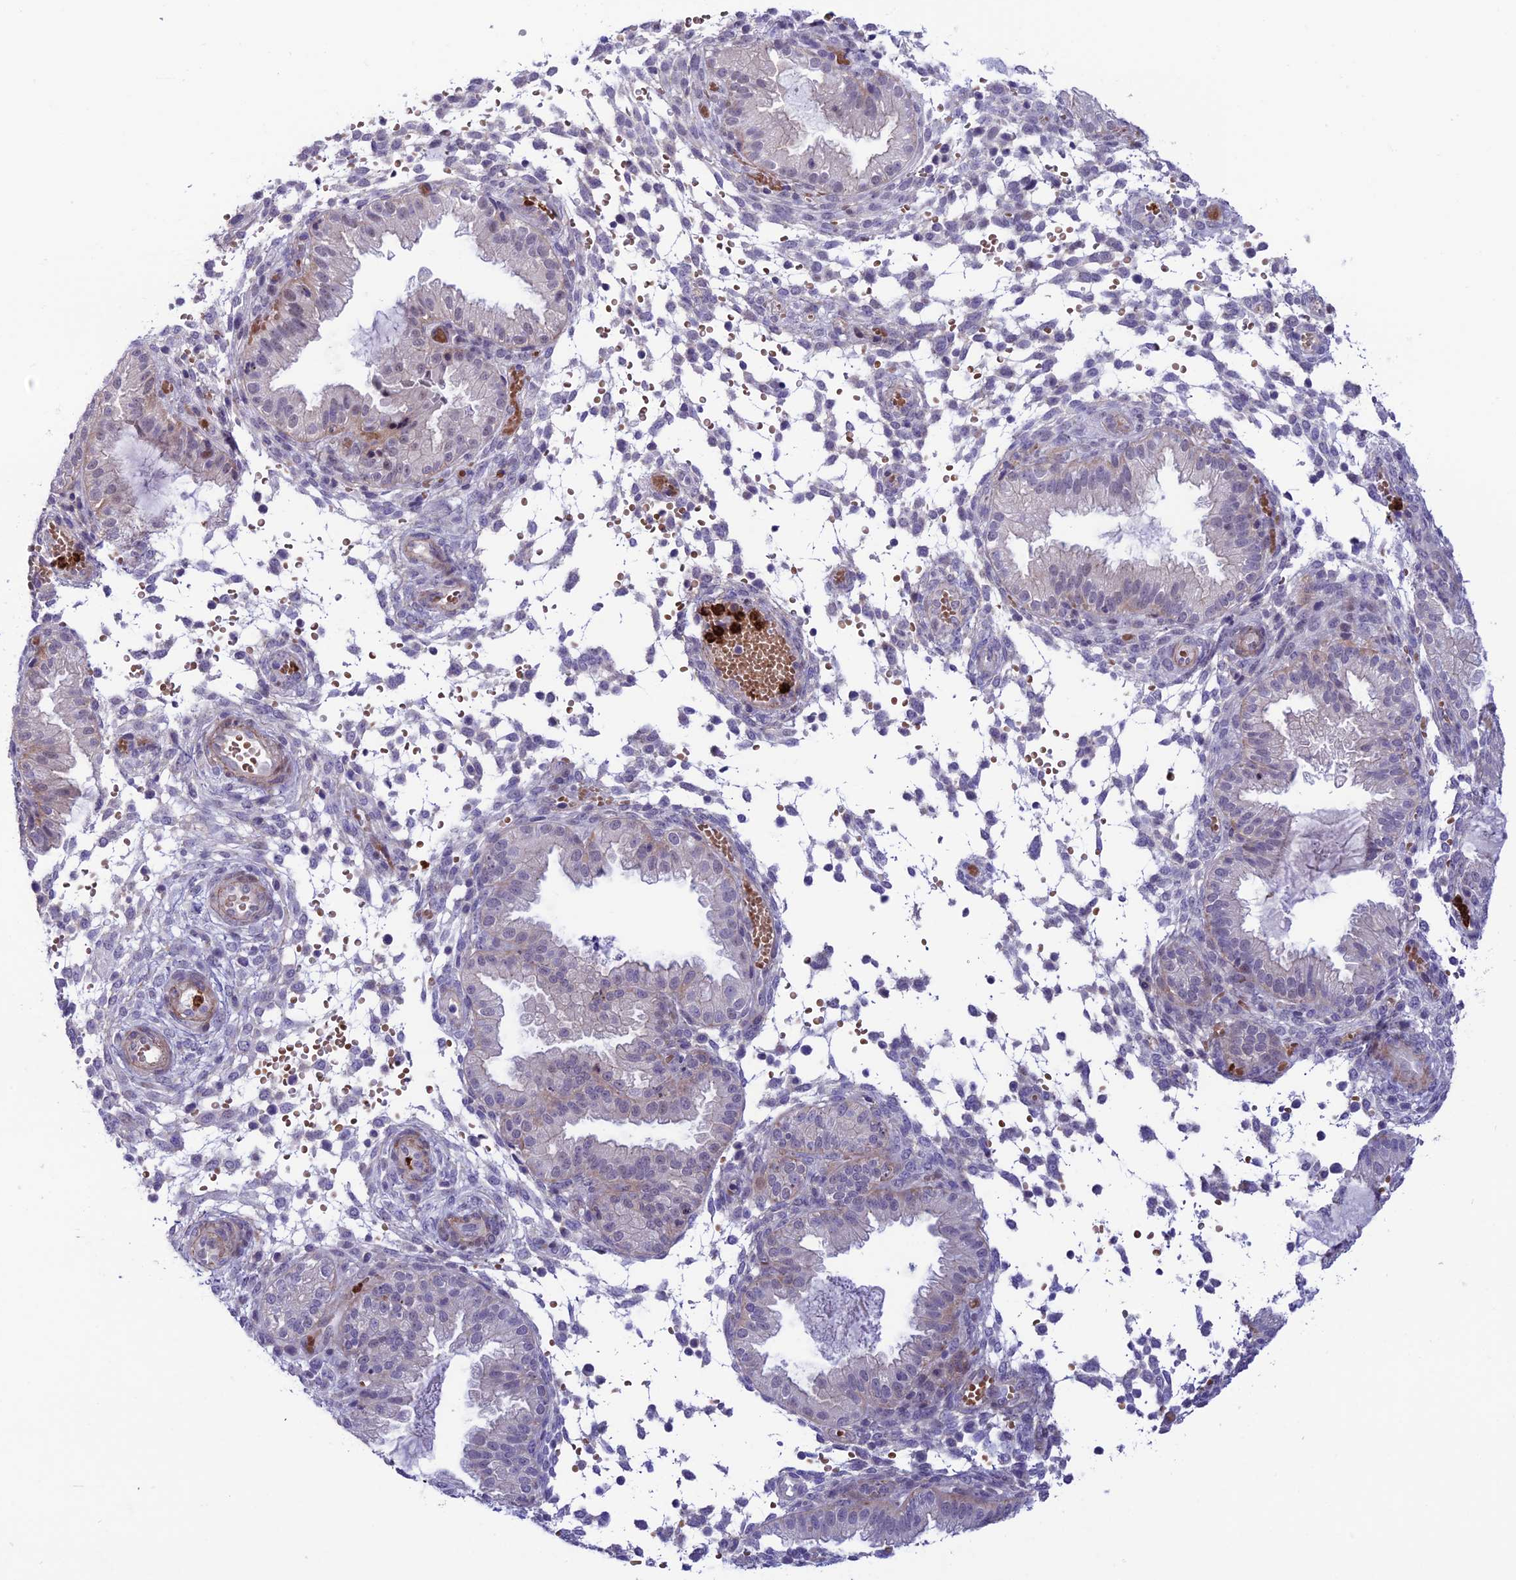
{"staining": {"intensity": "negative", "quantity": "none", "location": "none"}, "tissue": "endometrium", "cell_type": "Cells in endometrial stroma", "image_type": "normal", "snomed": [{"axis": "morphology", "description": "Normal tissue, NOS"}, {"axis": "topography", "description": "Endometrium"}], "caption": "Immunohistochemical staining of normal endometrium exhibits no significant expression in cells in endometrial stroma.", "gene": "COL6A6", "patient": {"sex": "female", "age": 33}}